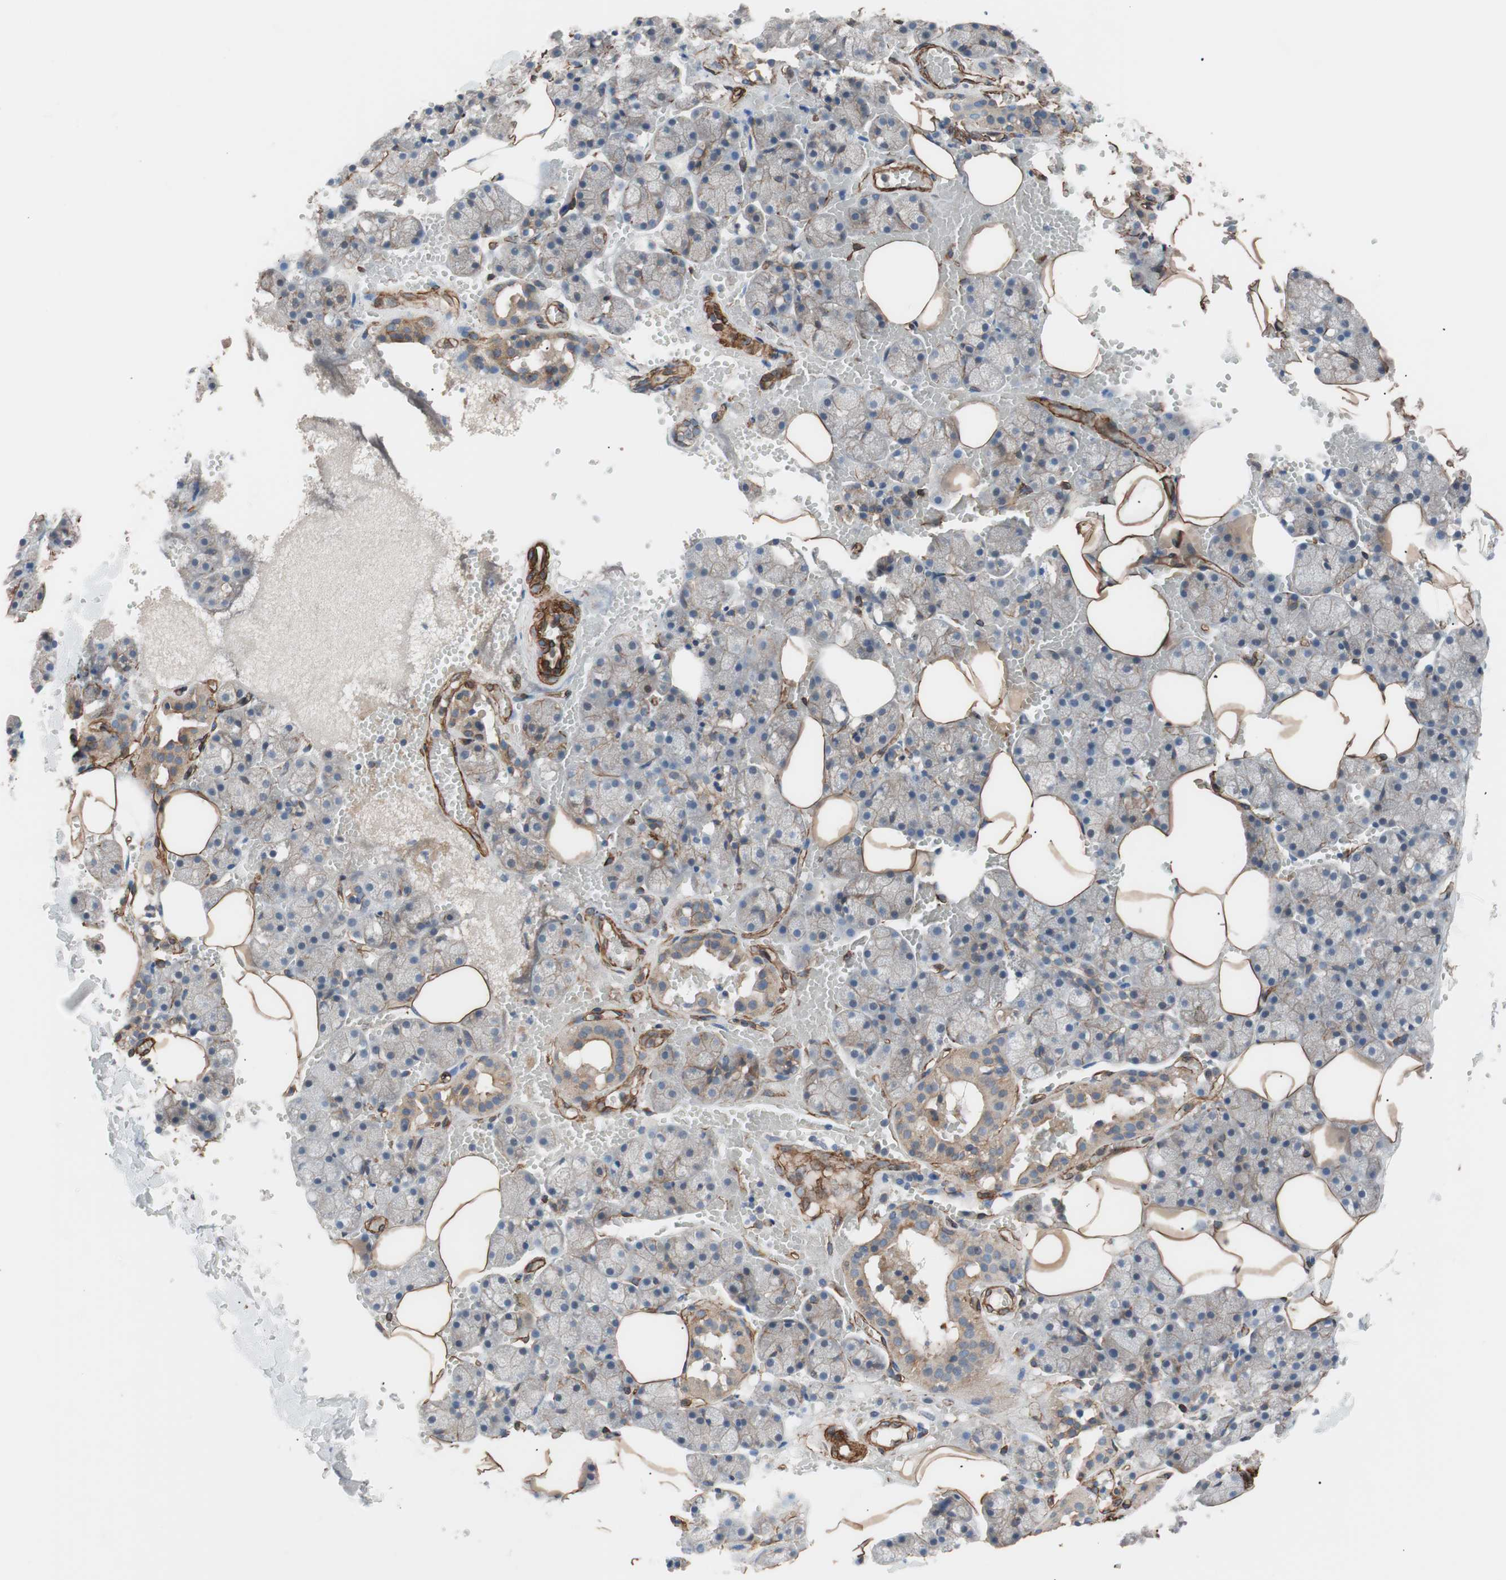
{"staining": {"intensity": "moderate", "quantity": "<25%", "location": "cytoplasmic/membranous"}, "tissue": "salivary gland", "cell_type": "Glandular cells", "image_type": "normal", "snomed": [{"axis": "morphology", "description": "Normal tissue, NOS"}, {"axis": "topography", "description": "Salivary gland"}], "caption": "Benign salivary gland was stained to show a protein in brown. There is low levels of moderate cytoplasmic/membranous expression in about <25% of glandular cells. (DAB (3,3'-diaminobenzidine) = brown stain, brightfield microscopy at high magnification).", "gene": "SPINT1", "patient": {"sex": "male", "age": 62}}